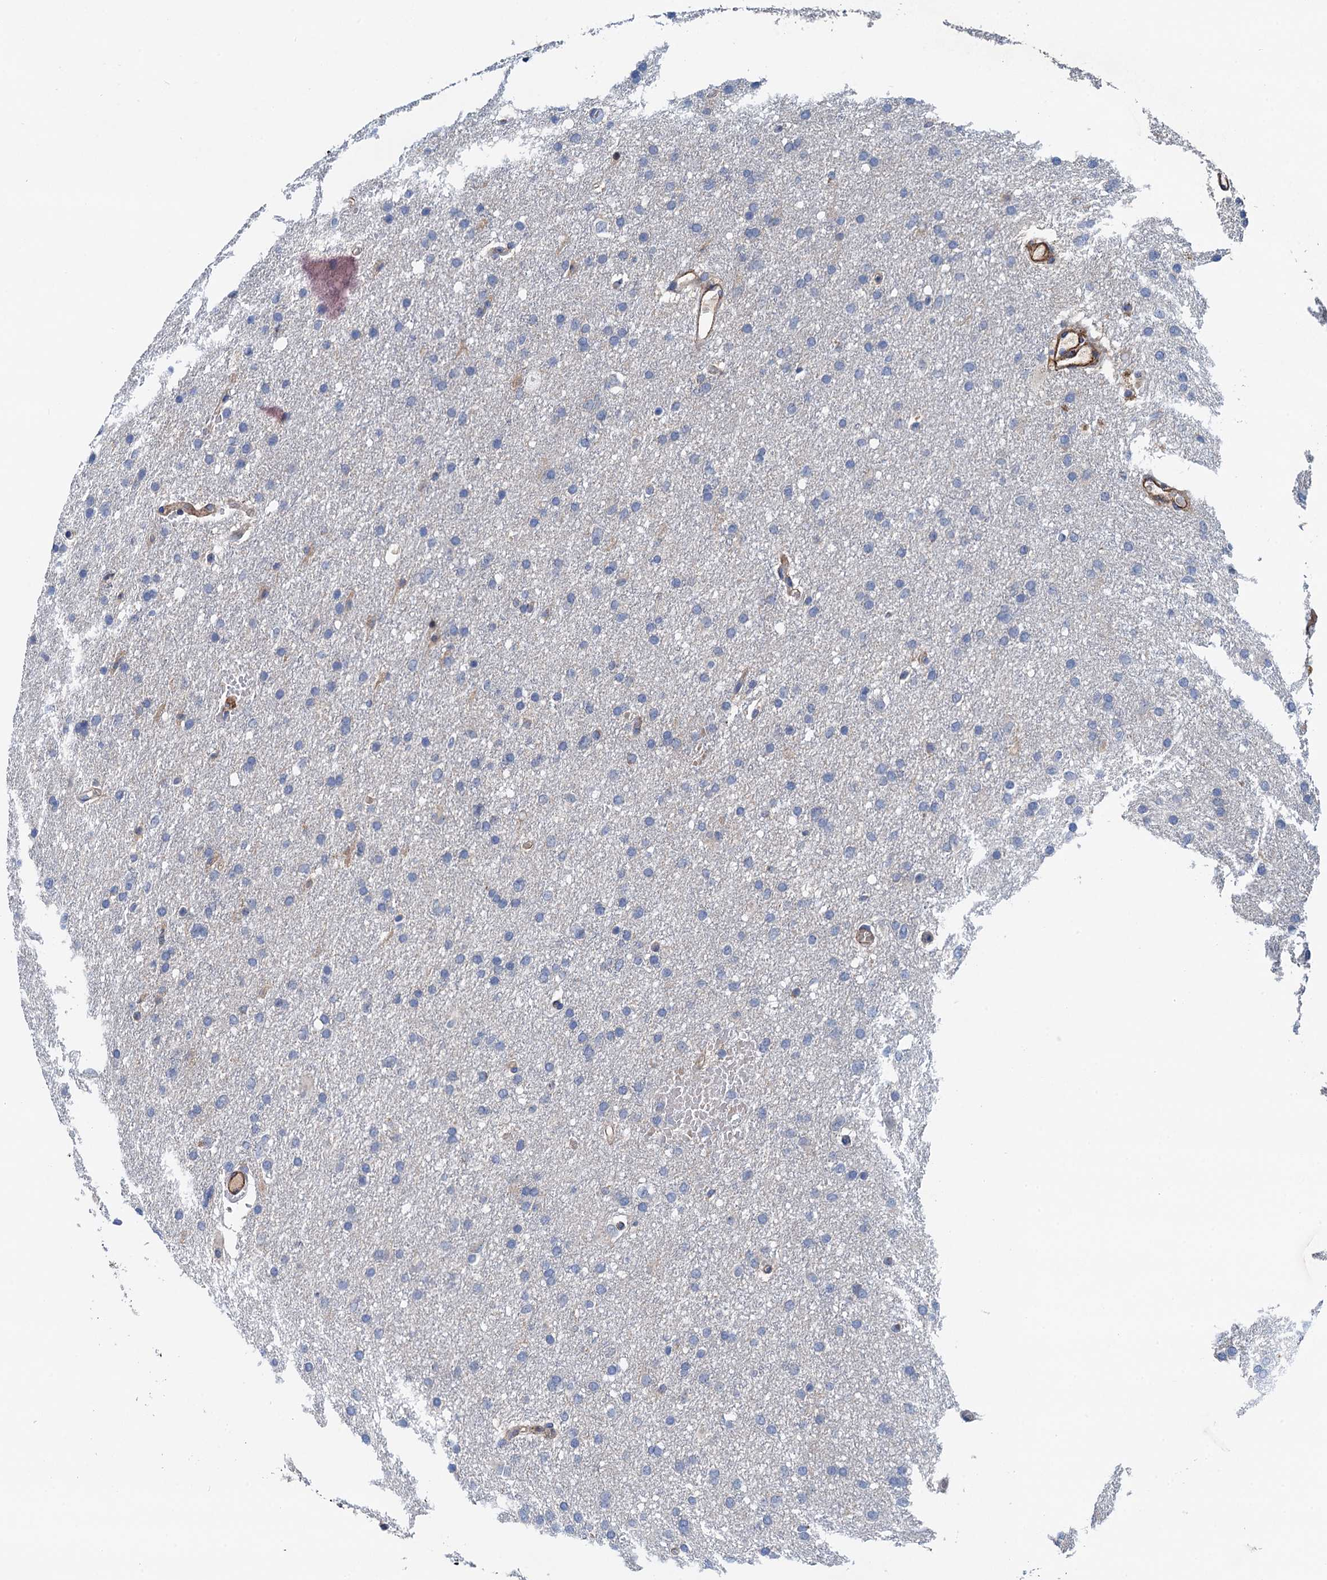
{"staining": {"intensity": "negative", "quantity": "none", "location": "none"}, "tissue": "glioma", "cell_type": "Tumor cells", "image_type": "cancer", "snomed": [{"axis": "morphology", "description": "Glioma, malignant, High grade"}, {"axis": "topography", "description": "Cerebral cortex"}], "caption": "DAB immunohistochemical staining of glioma shows no significant staining in tumor cells.", "gene": "CSTPP1", "patient": {"sex": "female", "age": 36}}